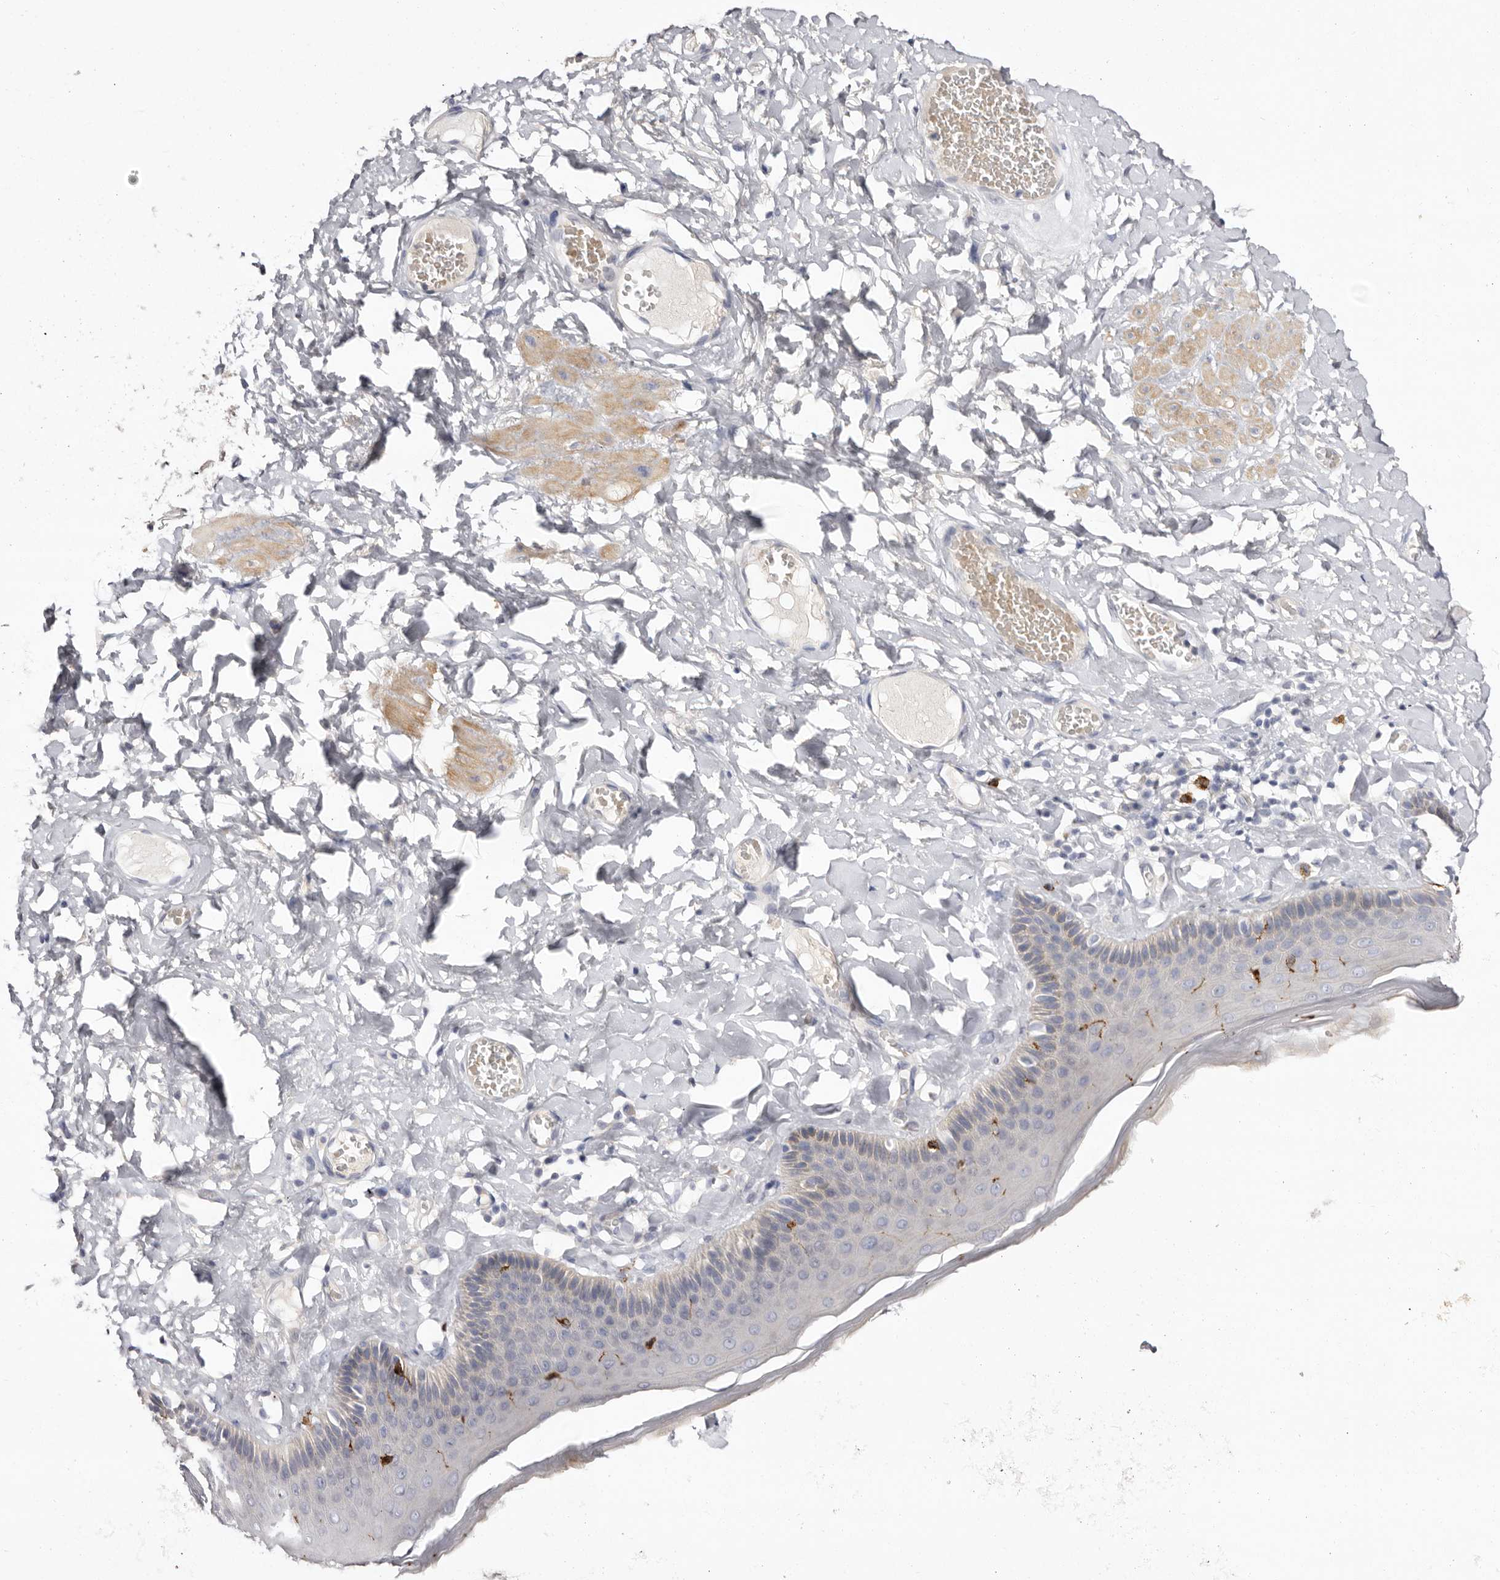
{"staining": {"intensity": "moderate", "quantity": "<25%", "location": "cytoplasmic/membranous"}, "tissue": "skin", "cell_type": "Epidermal cells", "image_type": "normal", "snomed": [{"axis": "morphology", "description": "Normal tissue, NOS"}, {"axis": "topography", "description": "Anal"}], "caption": "Epidermal cells show moderate cytoplasmic/membranous staining in about <25% of cells in unremarkable skin.", "gene": "S1PR5", "patient": {"sex": "male", "age": 69}}